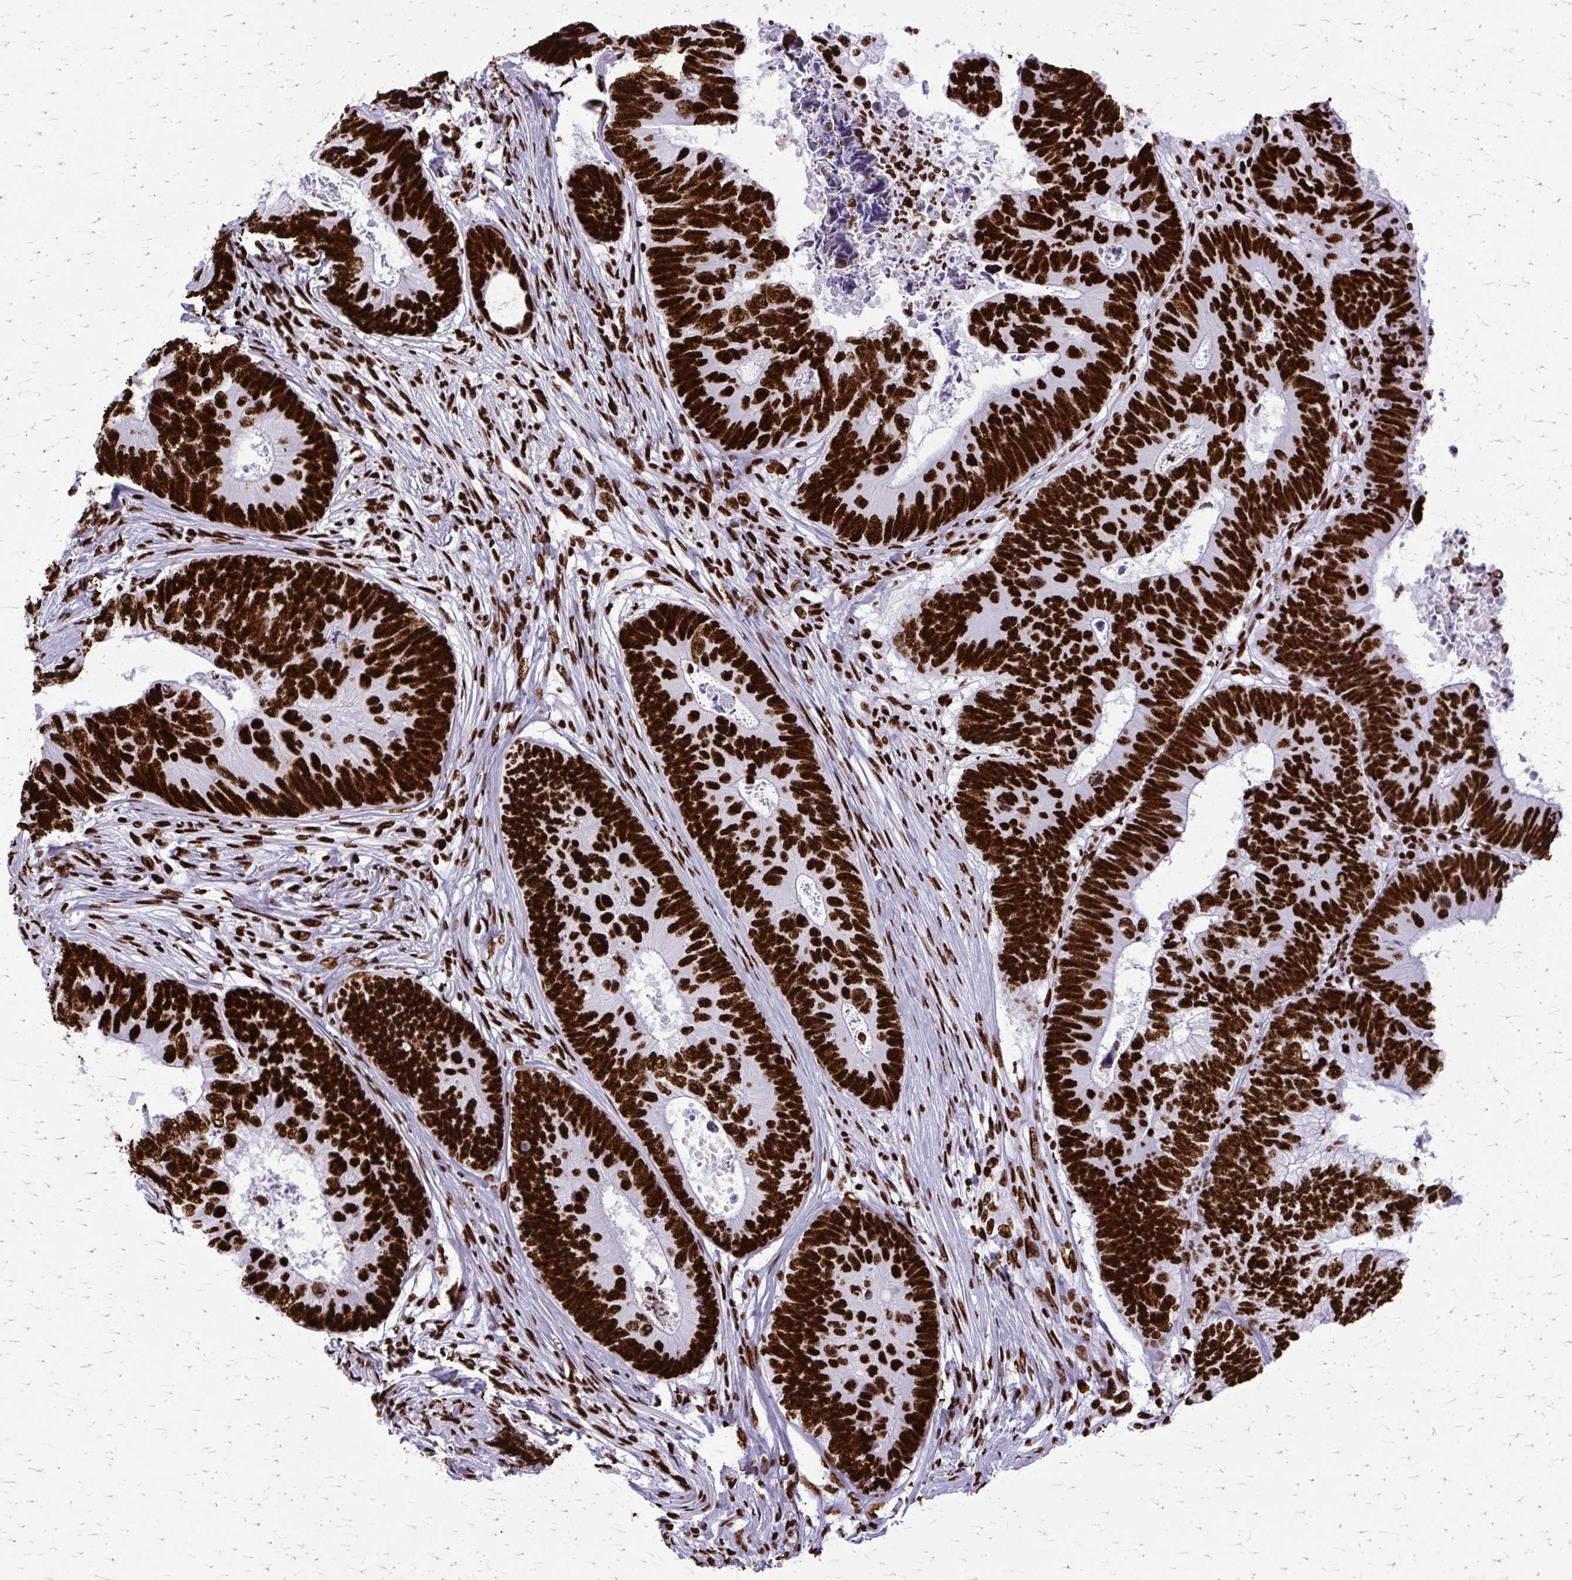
{"staining": {"intensity": "strong", "quantity": ">75%", "location": "nuclear"}, "tissue": "colorectal cancer", "cell_type": "Tumor cells", "image_type": "cancer", "snomed": [{"axis": "morphology", "description": "Adenocarcinoma, NOS"}, {"axis": "topography", "description": "Colon"}], "caption": "Colorectal cancer (adenocarcinoma) stained for a protein demonstrates strong nuclear positivity in tumor cells.", "gene": "SFPQ", "patient": {"sex": "female", "age": 67}}